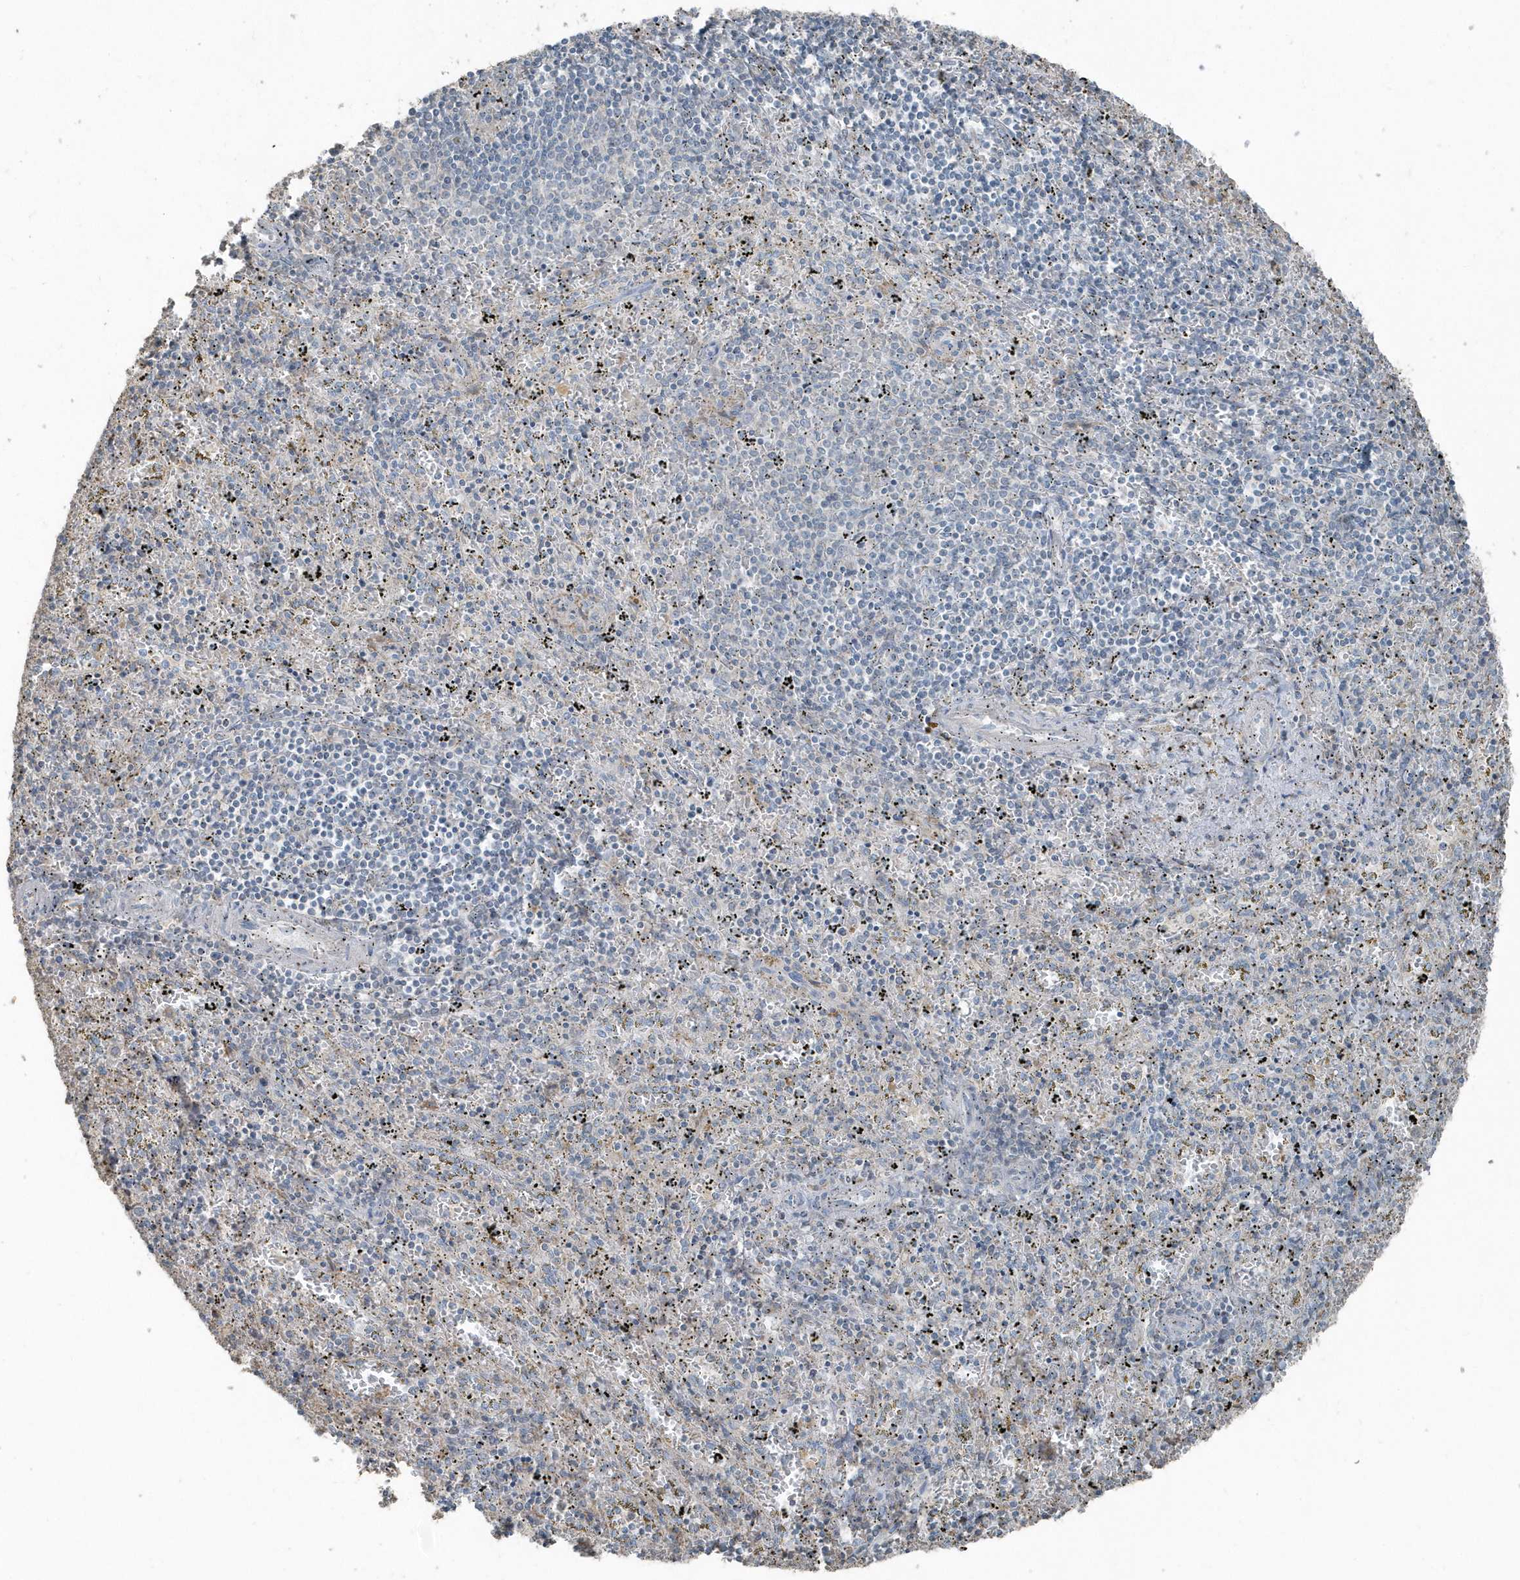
{"staining": {"intensity": "negative", "quantity": "none", "location": "none"}, "tissue": "spleen", "cell_type": "Cells in red pulp", "image_type": "normal", "snomed": [{"axis": "morphology", "description": "Normal tissue, NOS"}, {"axis": "topography", "description": "Spleen"}], "caption": "This is an immunohistochemistry micrograph of normal human spleen. There is no positivity in cells in red pulp.", "gene": "ACTC1", "patient": {"sex": "male", "age": 11}}